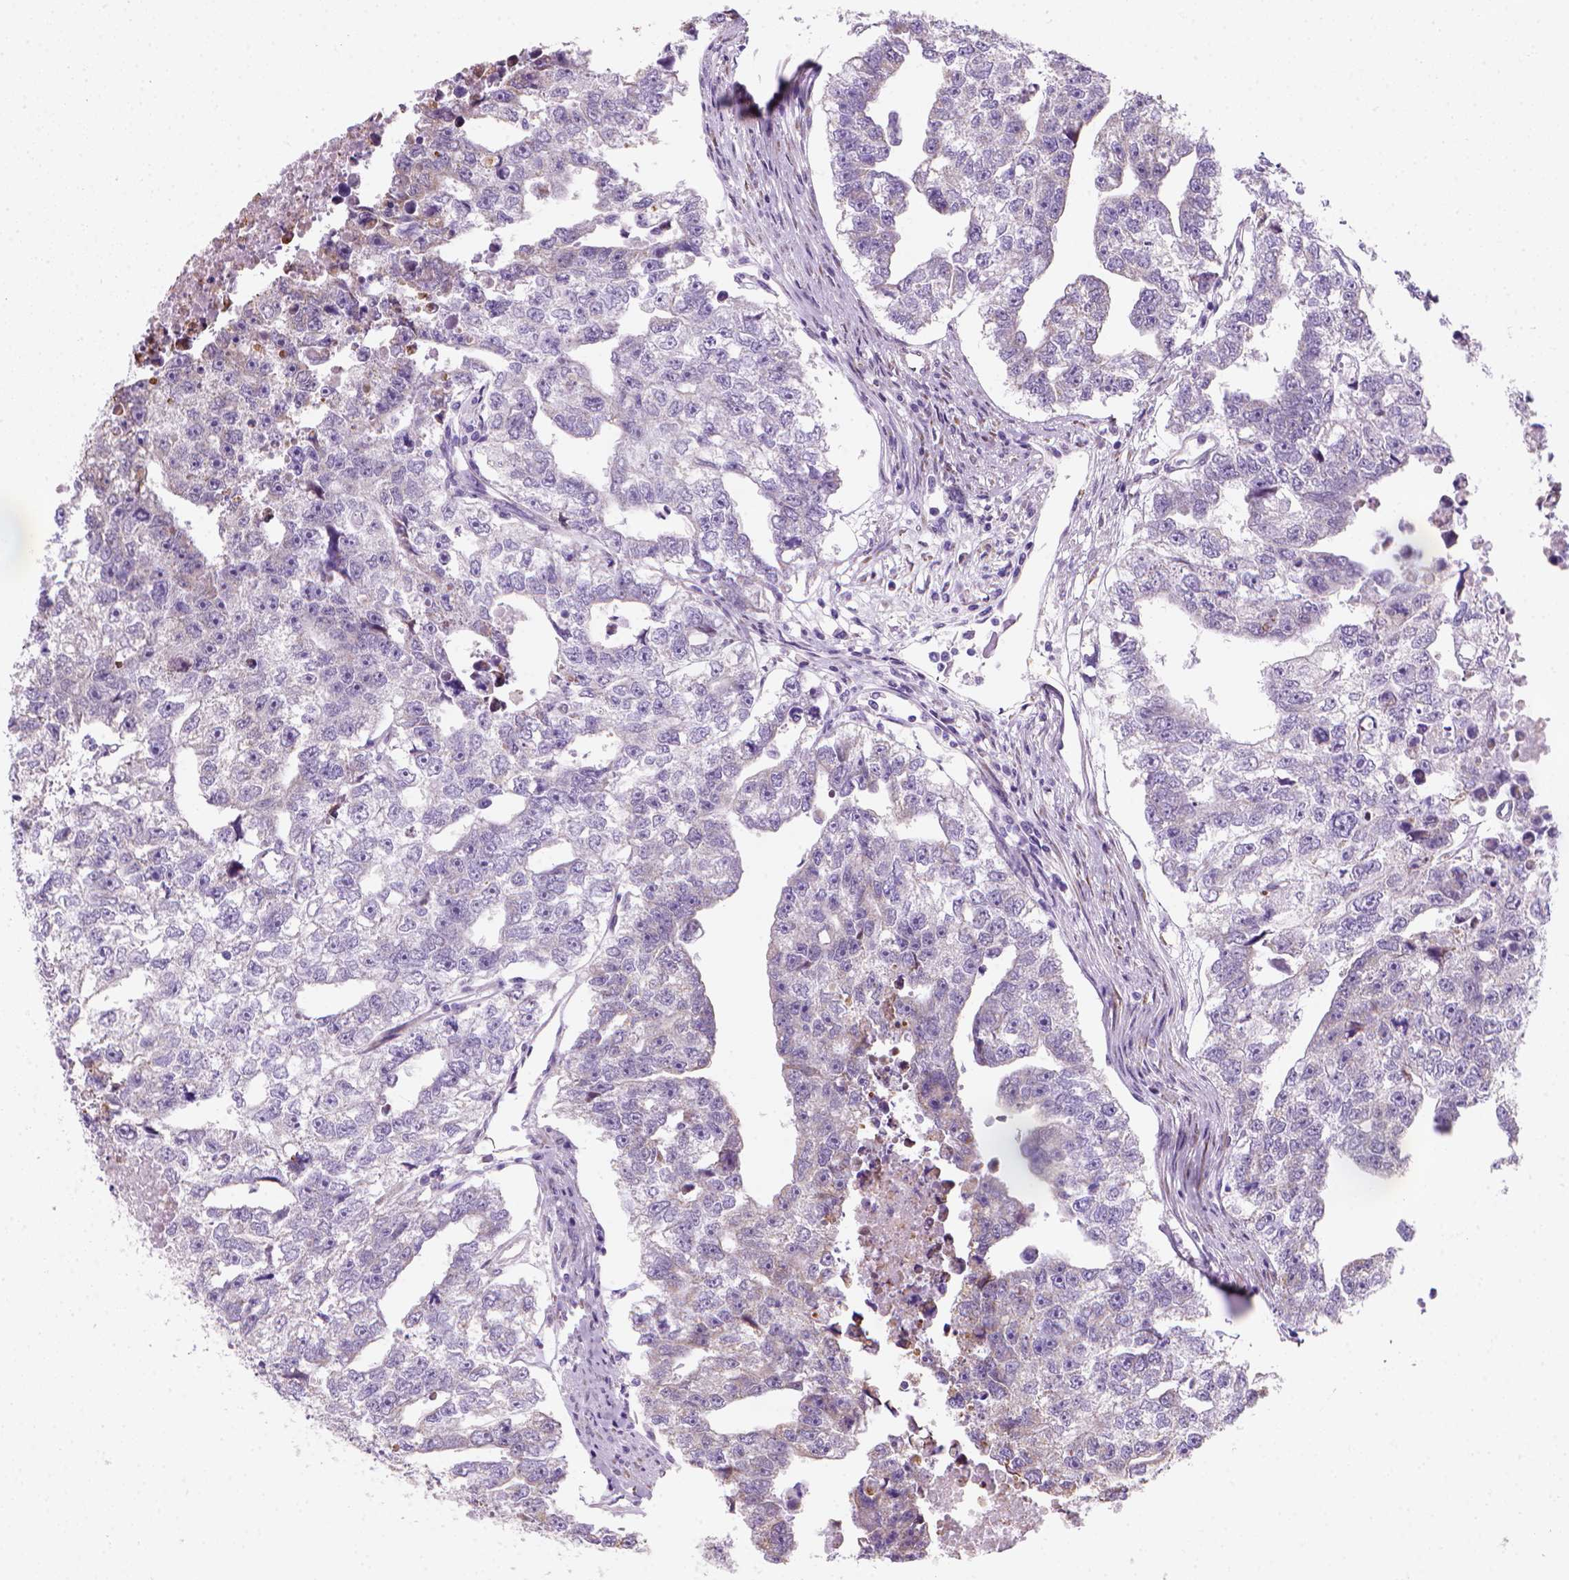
{"staining": {"intensity": "weak", "quantity": "<25%", "location": "cytoplasmic/membranous"}, "tissue": "testis cancer", "cell_type": "Tumor cells", "image_type": "cancer", "snomed": [{"axis": "morphology", "description": "Carcinoma, Embryonal, NOS"}, {"axis": "morphology", "description": "Teratoma, malignant, NOS"}, {"axis": "topography", "description": "Testis"}], "caption": "A photomicrograph of testis embryonal carcinoma stained for a protein shows no brown staining in tumor cells.", "gene": "CES2", "patient": {"sex": "male", "age": 44}}